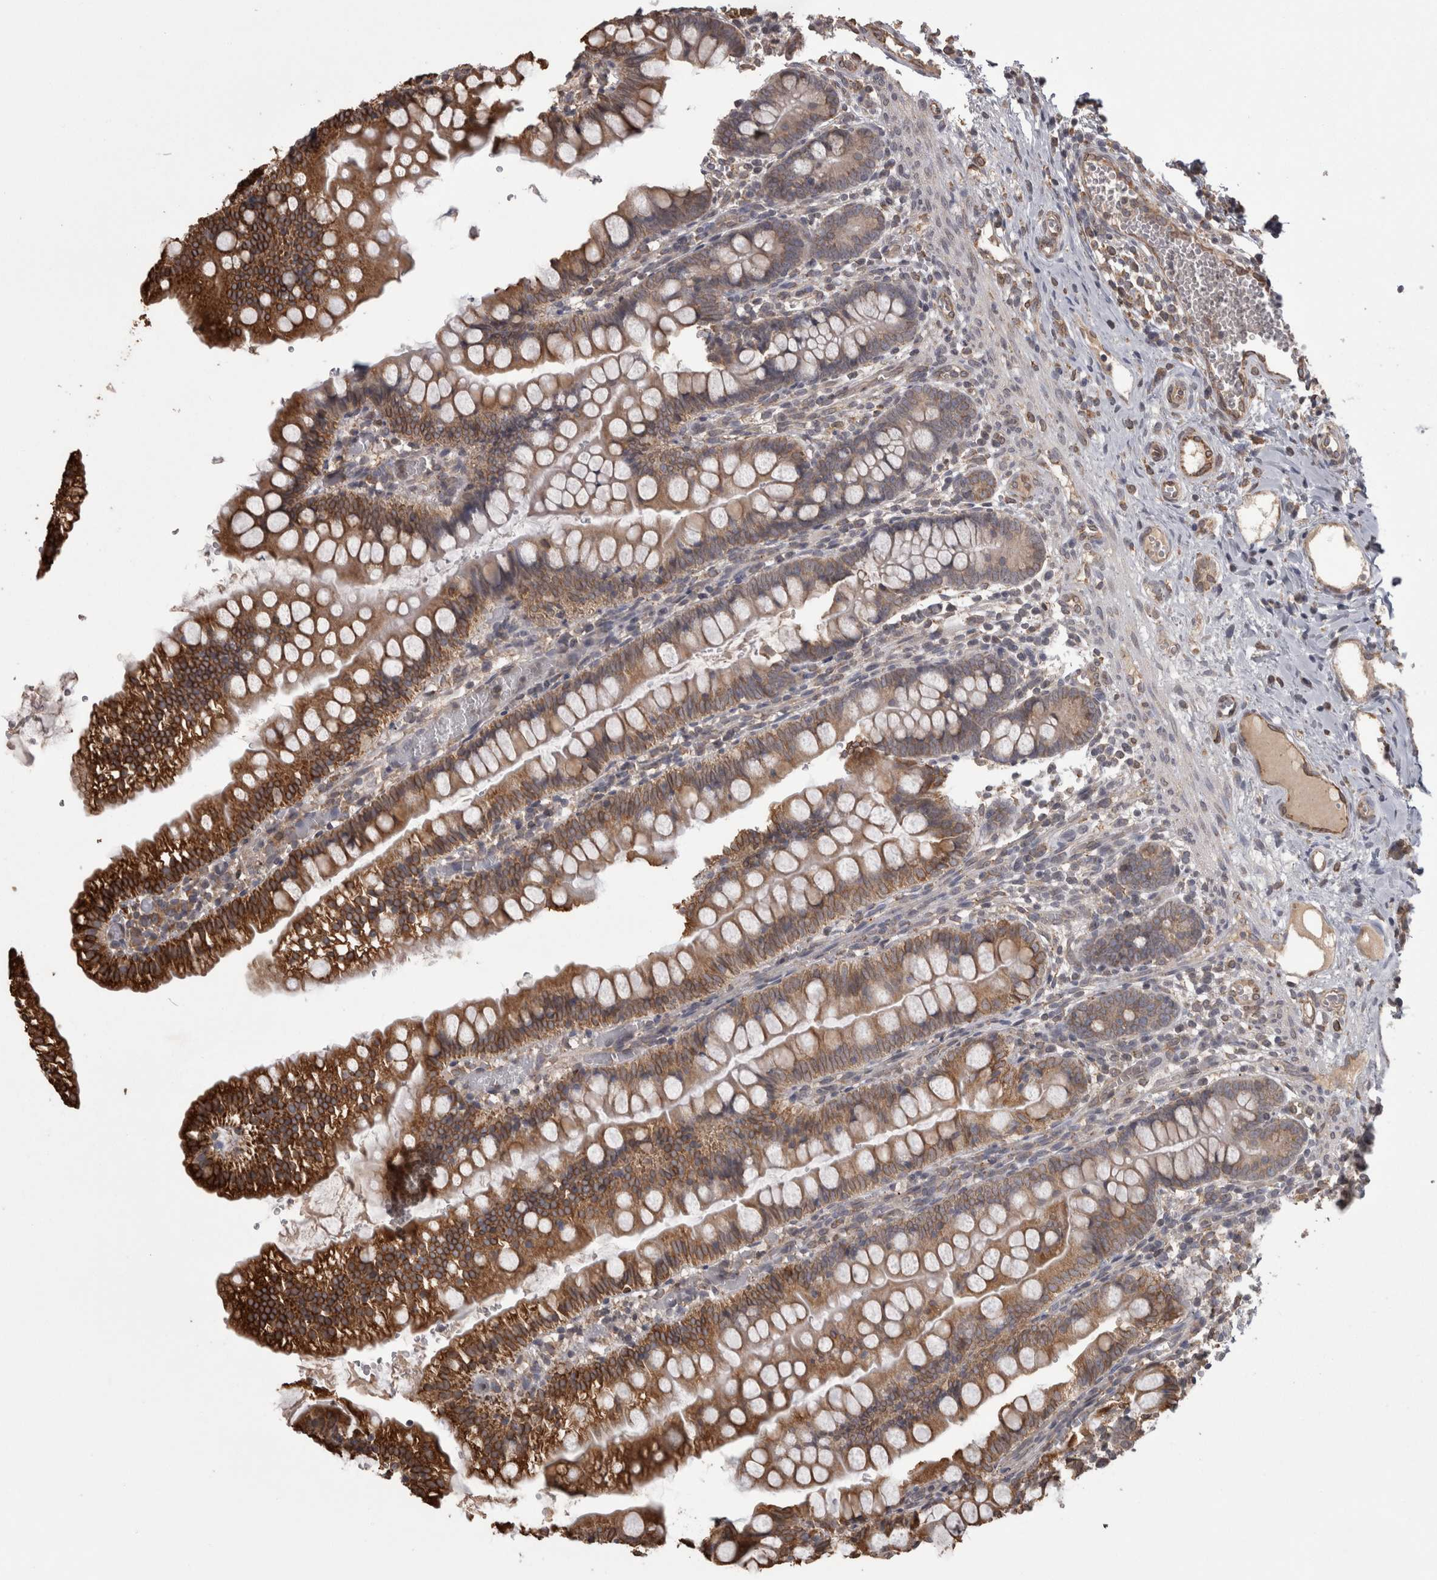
{"staining": {"intensity": "strong", "quantity": ">75%", "location": "cytoplasmic/membranous"}, "tissue": "small intestine", "cell_type": "Glandular cells", "image_type": "normal", "snomed": [{"axis": "morphology", "description": "Normal tissue, NOS"}, {"axis": "morphology", "description": "Developmental malformation"}, {"axis": "topography", "description": "Small intestine"}], "caption": "The photomicrograph shows immunohistochemical staining of unremarkable small intestine. There is strong cytoplasmic/membranous positivity is seen in about >75% of glandular cells.", "gene": "PON2", "patient": {"sex": "male"}}